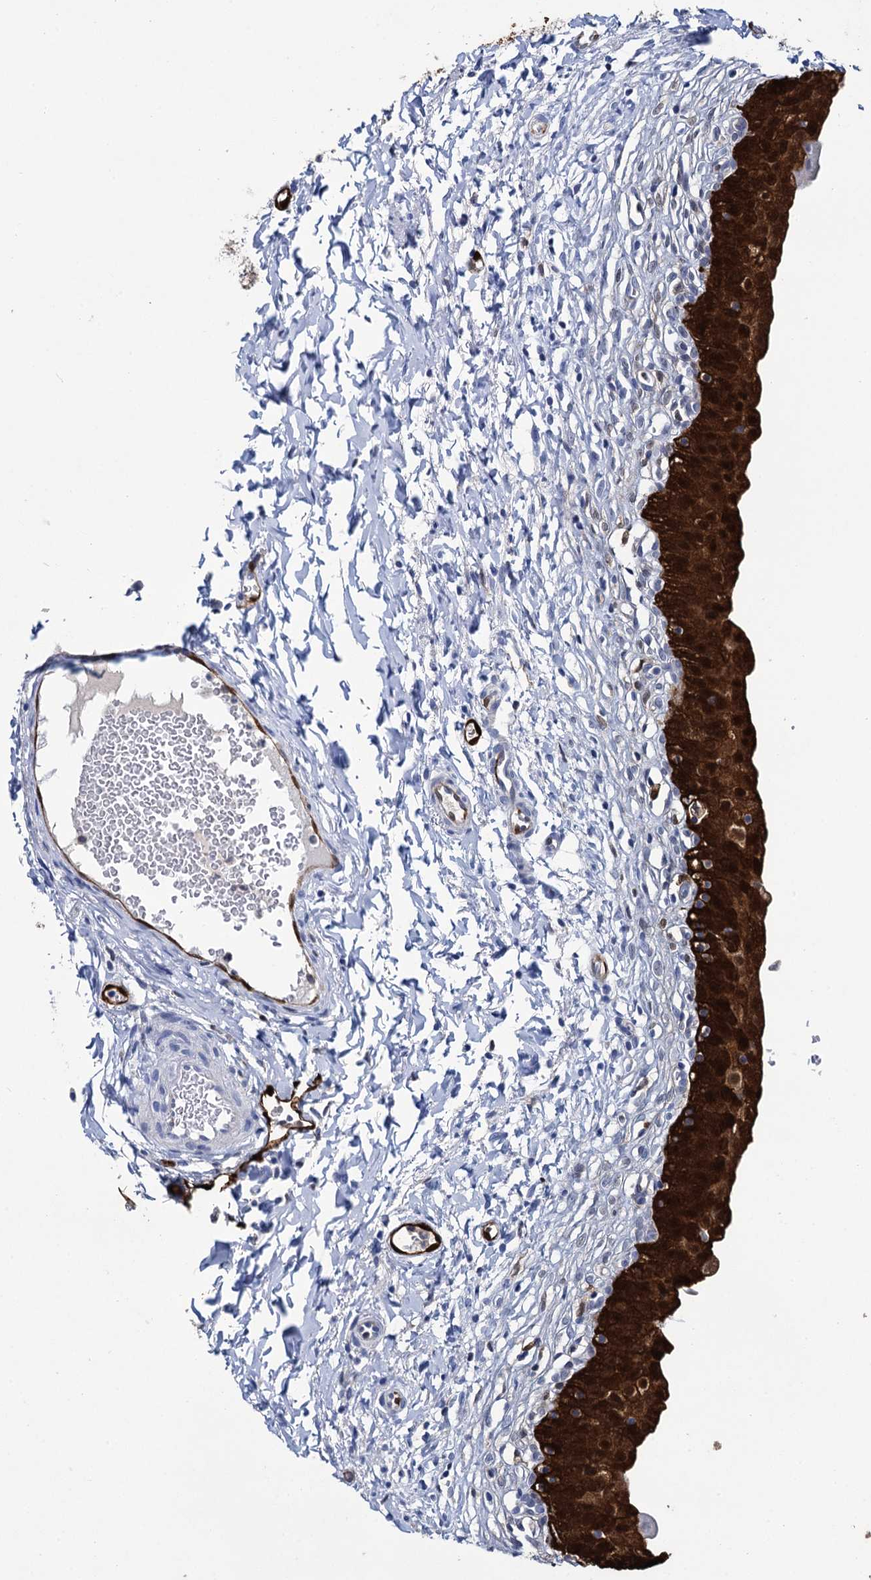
{"staining": {"intensity": "strong", "quantity": ">75%", "location": "cytoplasmic/membranous,nuclear"}, "tissue": "urinary bladder", "cell_type": "Urothelial cells", "image_type": "normal", "snomed": [{"axis": "morphology", "description": "Normal tissue, NOS"}, {"axis": "topography", "description": "Urinary bladder"}], "caption": "The immunohistochemical stain highlights strong cytoplasmic/membranous,nuclear positivity in urothelial cells of unremarkable urinary bladder.", "gene": "FABP5", "patient": {"sex": "male", "age": 55}}